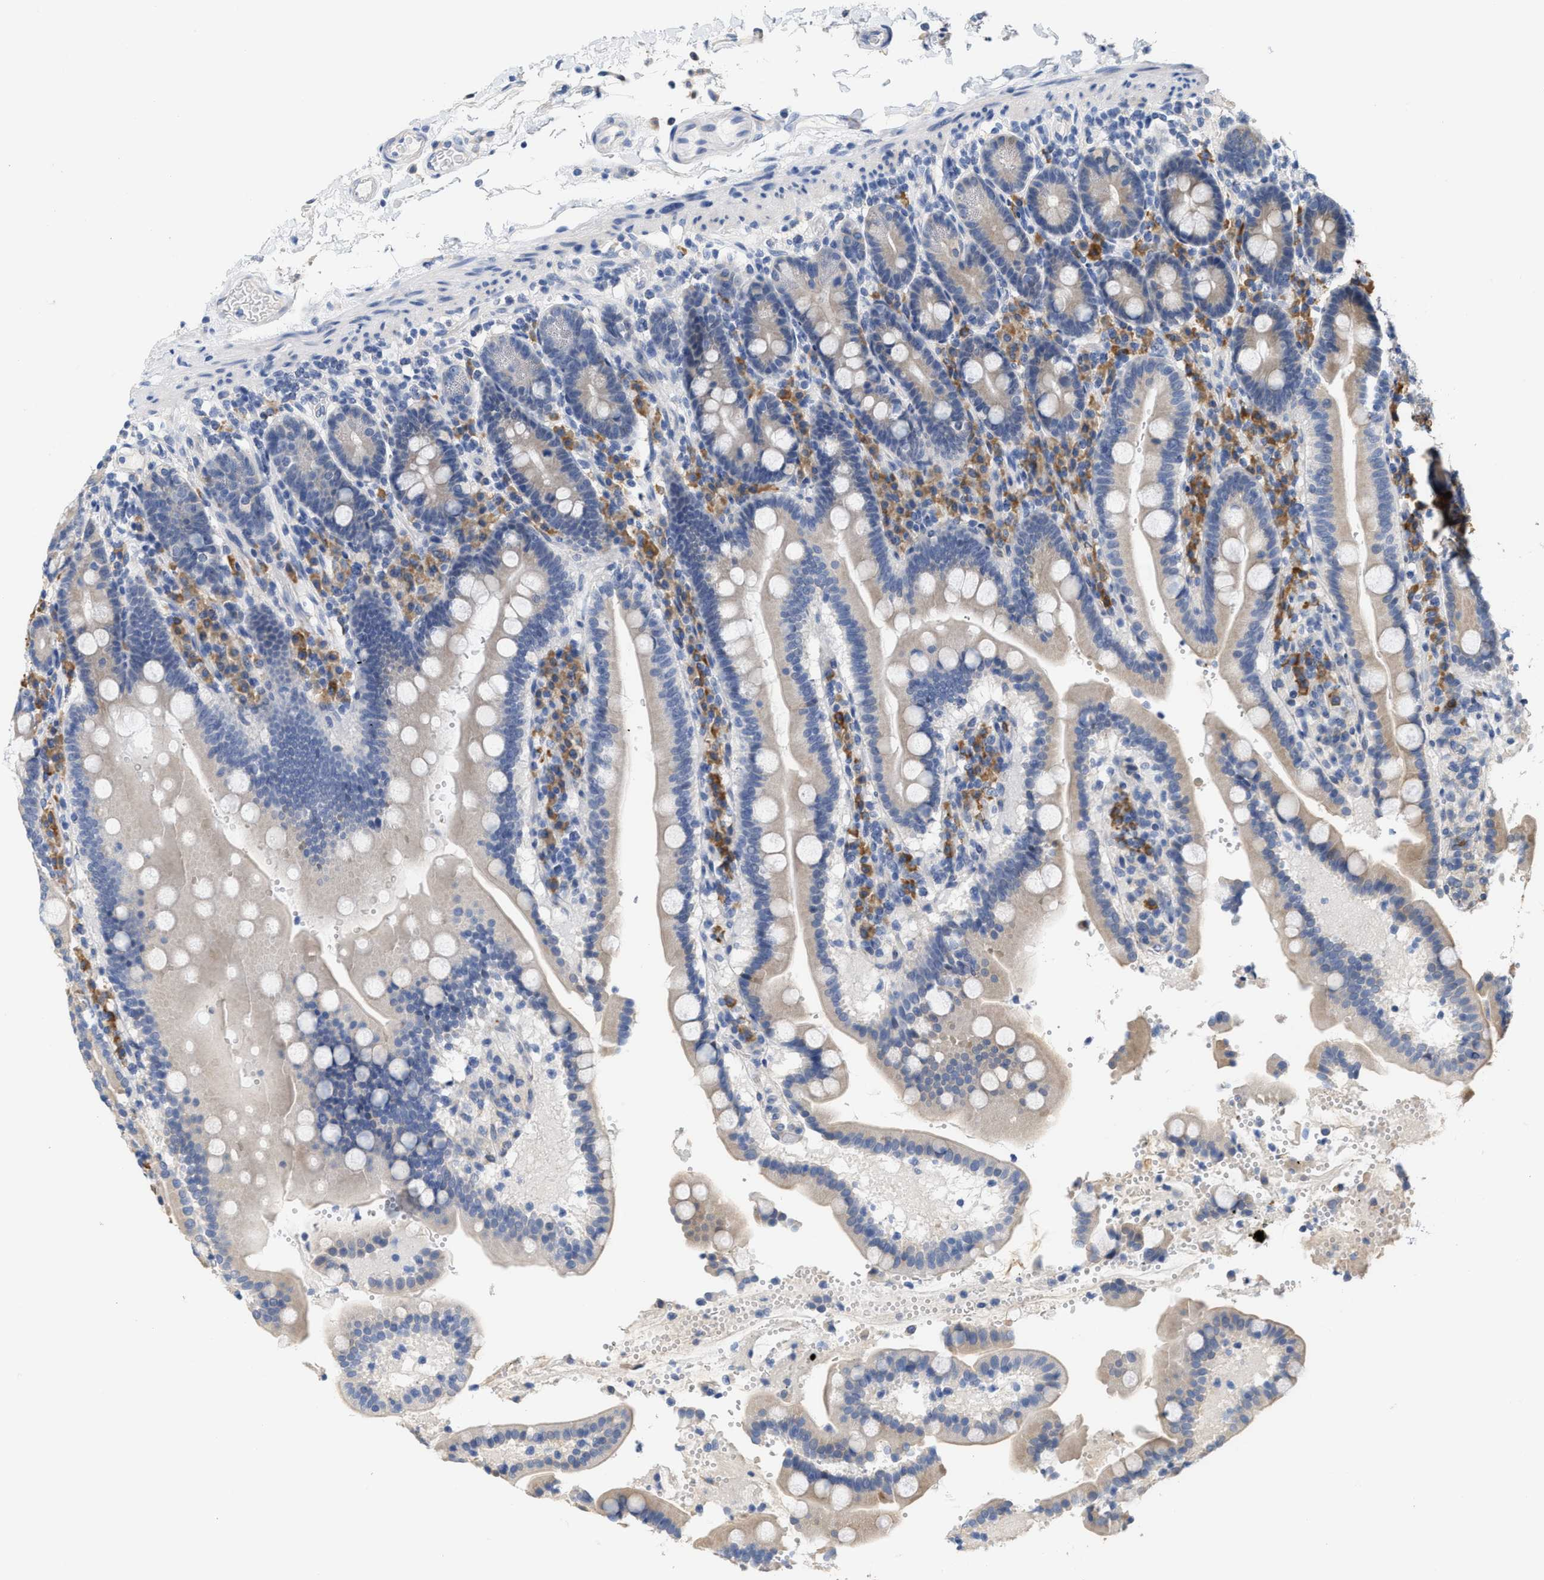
{"staining": {"intensity": "weak", "quantity": "25%-75%", "location": "cytoplasmic/membranous"}, "tissue": "duodenum", "cell_type": "Glandular cells", "image_type": "normal", "snomed": [{"axis": "morphology", "description": "Normal tissue, NOS"}, {"axis": "topography", "description": "Small intestine, NOS"}], "caption": "Weak cytoplasmic/membranous positivity is seen in about 25%-75% of glandular cells in unremarkable duodenum. The protein of interest is stained brown, and the nuclei are stained in blue (DAB (3,3'-diaminobenzidine) IHC with brightfield microscopy, high magnification).", "gene": "RYR2", "patient": {"sex": "female", "age": 71}}